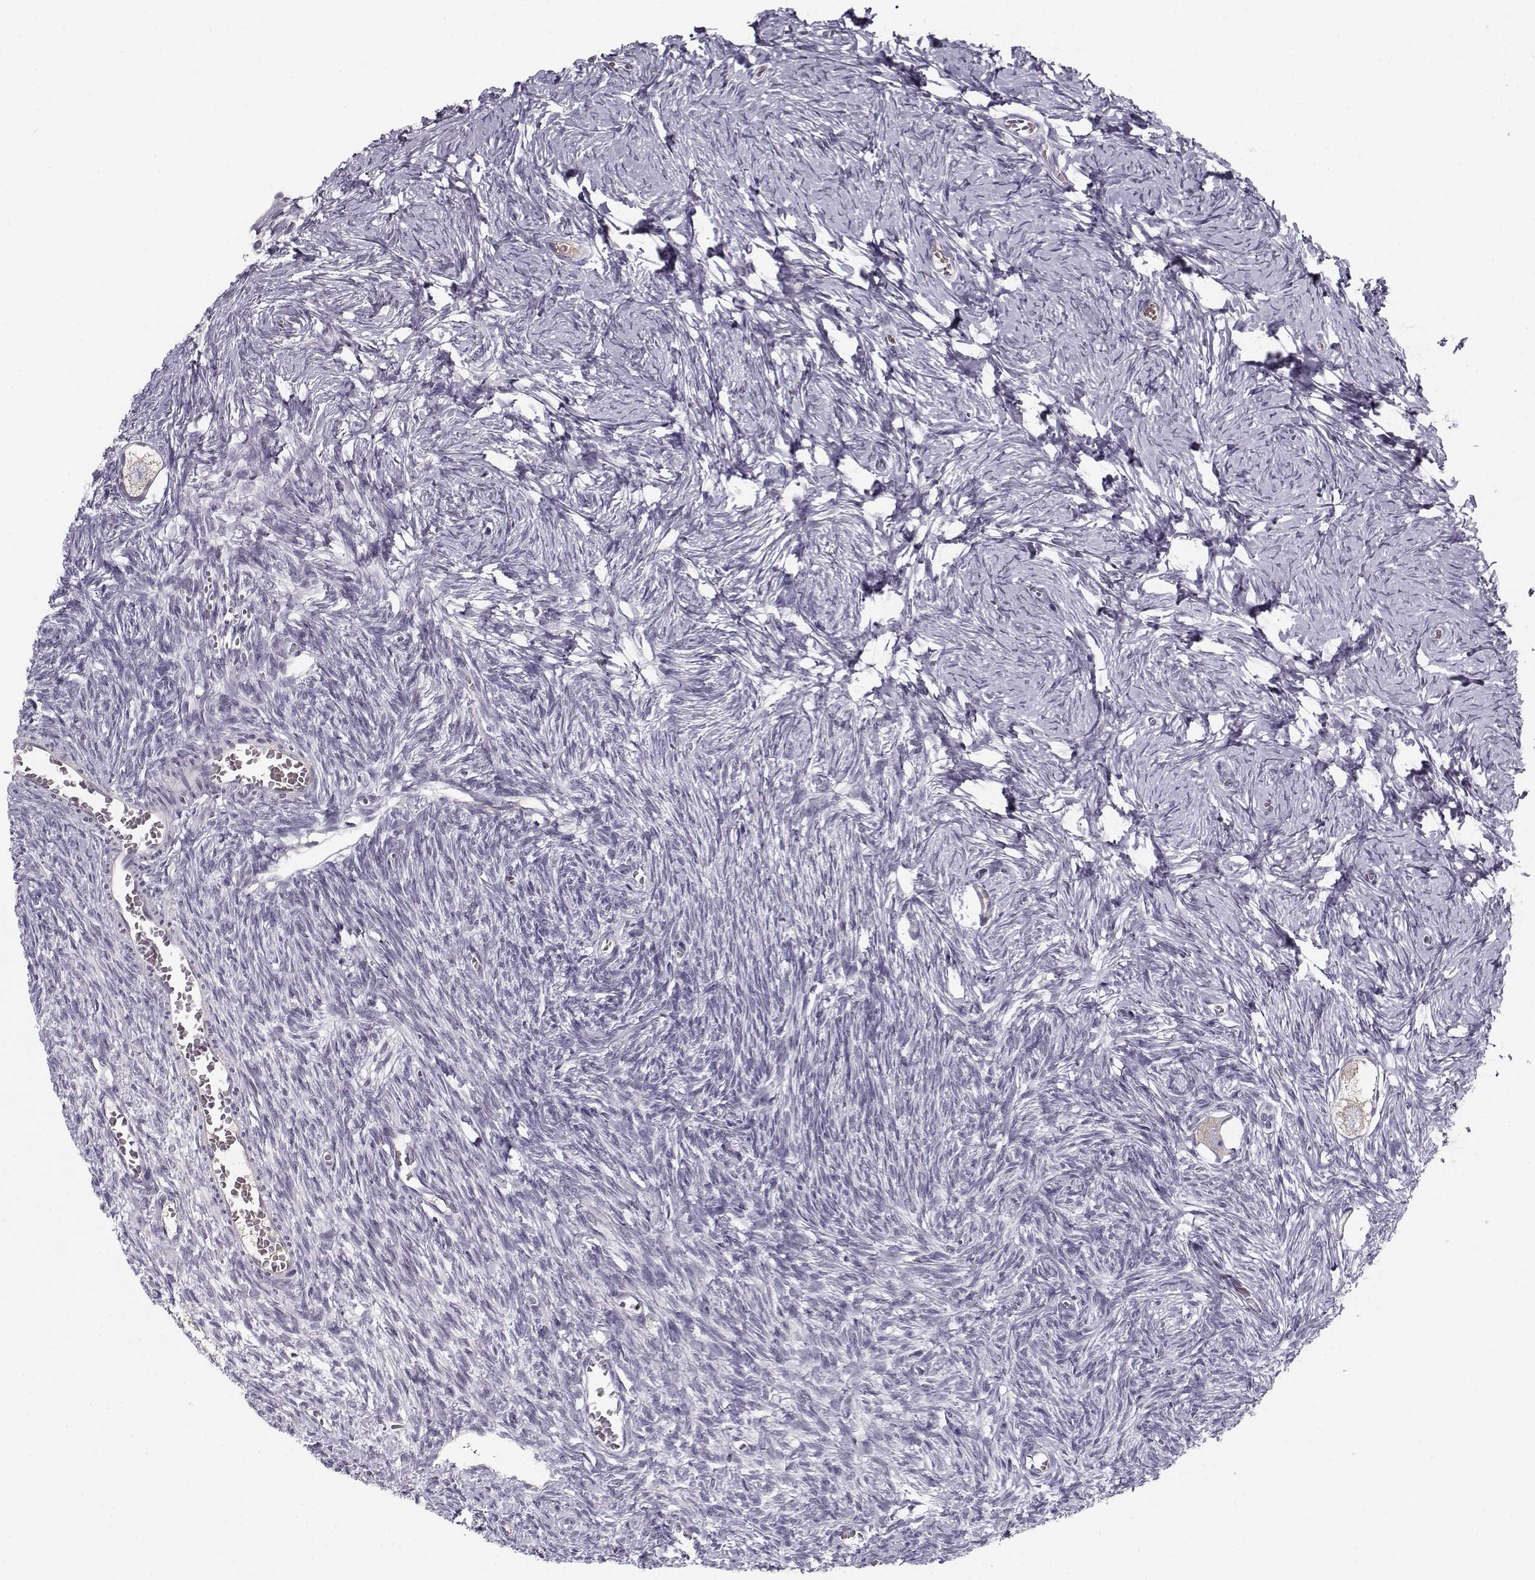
{"staining": {"intensity": "negative", "quantity": "none", "location": "none"}, "tissue": "ovary", "cell_type": "Follicle cells", "image_type": "normal", "snomed": [{"axis": "morphology", "description": "Normal tissue, NOS"}, {"axis": "topography", "description": "Ovary"}], "caption": "The immunohistochemistry micrograph has no significant positivity in follicle cells of ovary.", "gene": "SLC4A5", "patient": {"sex": "female", "age": 27}}